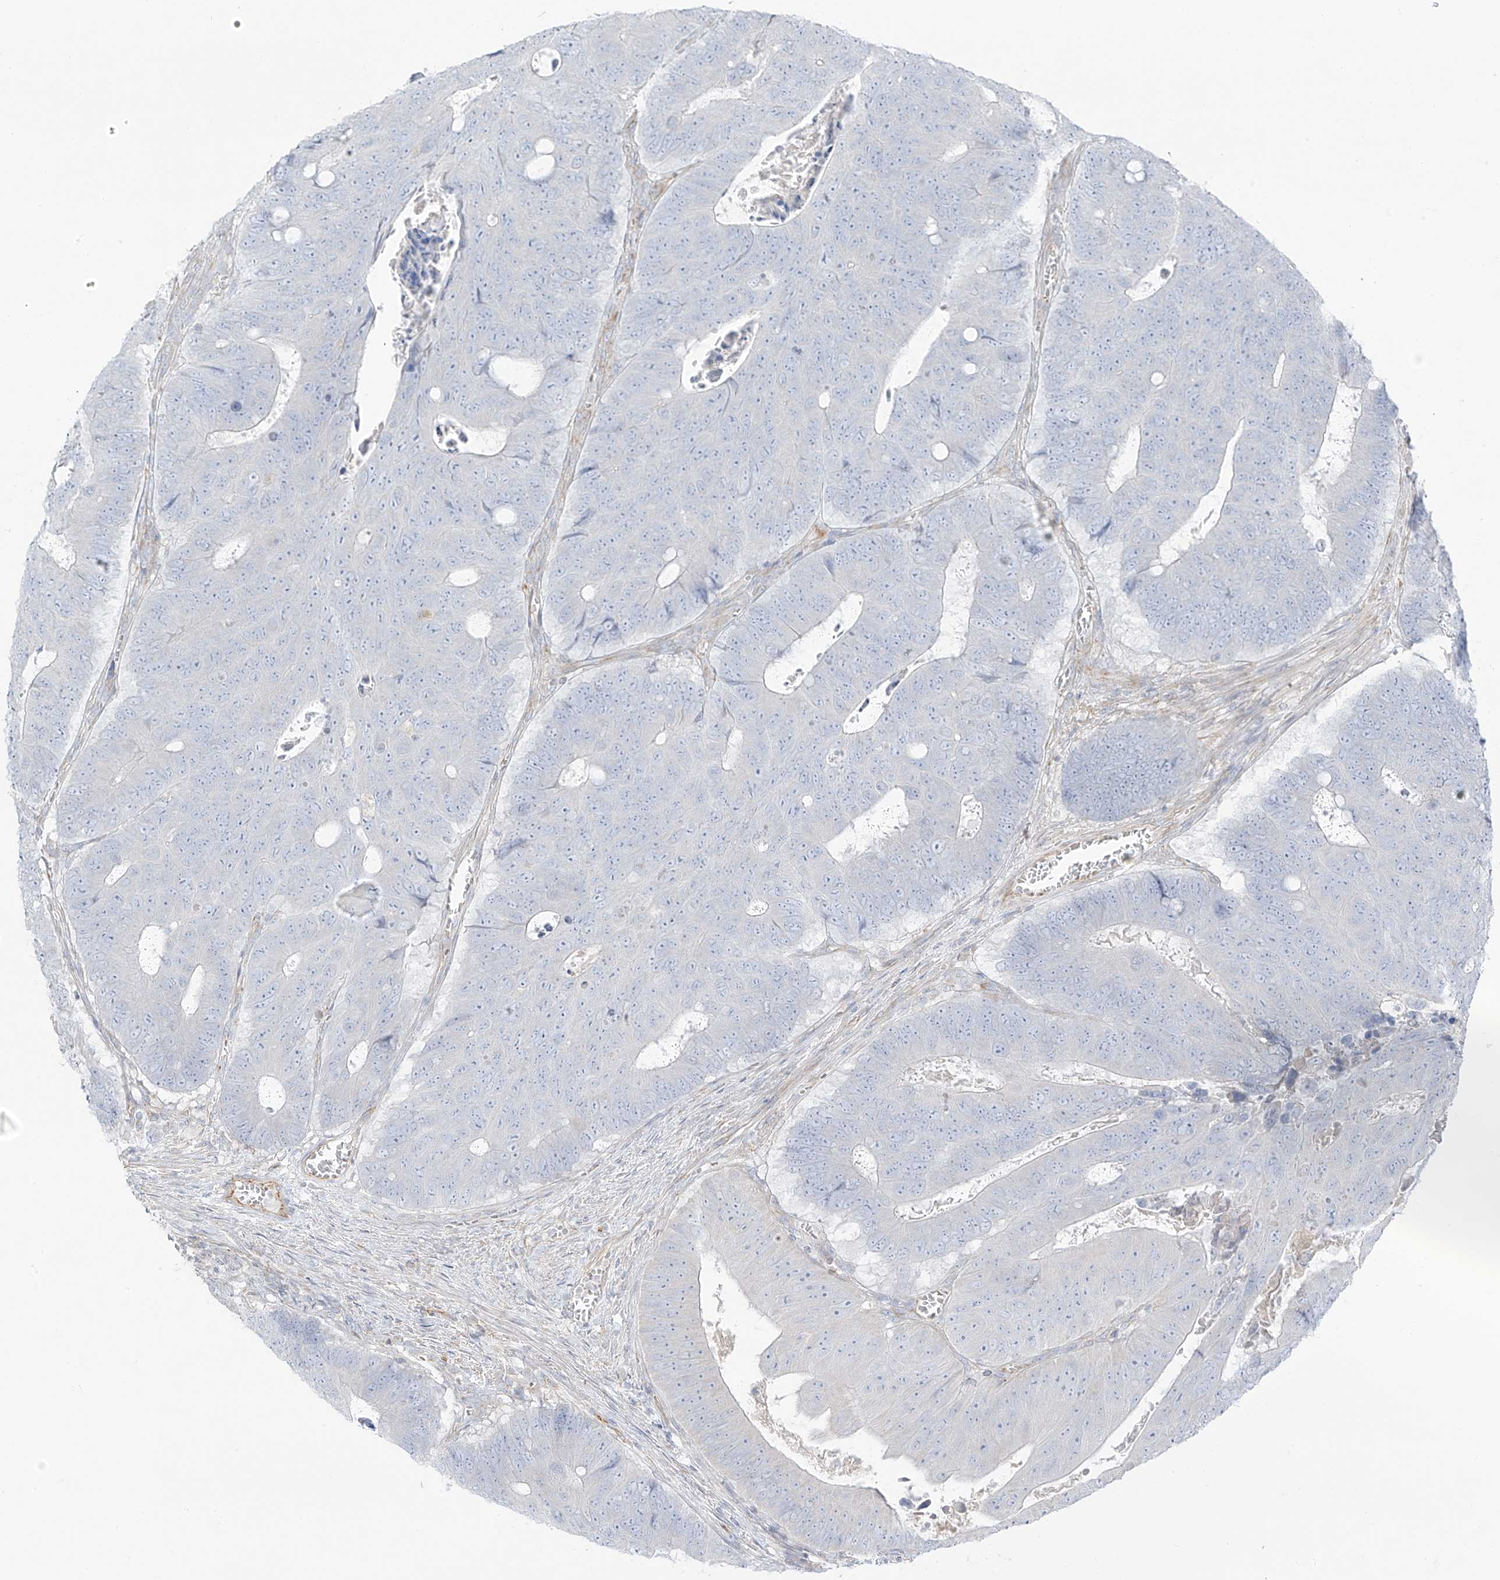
{"staining": {"intensity": "negative", "quantity": "none", "location": "none"}, "tissue": "colorectal cancer", "cell_type": "Tumor cells", "image_type": "cancer", "snomed": [{"axis": "morphology", "description": "Adenocarcinoma, NOS"}, {"axis": "topography", "description": "Colon"}], "caption": "This image is of colorectal cancer stained with immunohistochemistry to label a protein in brown with the nuclei are counter-stained blue. There is no staining in tumor cells.", "gene": "TAL2", "patient": {"sex": "male", "age": 87}}